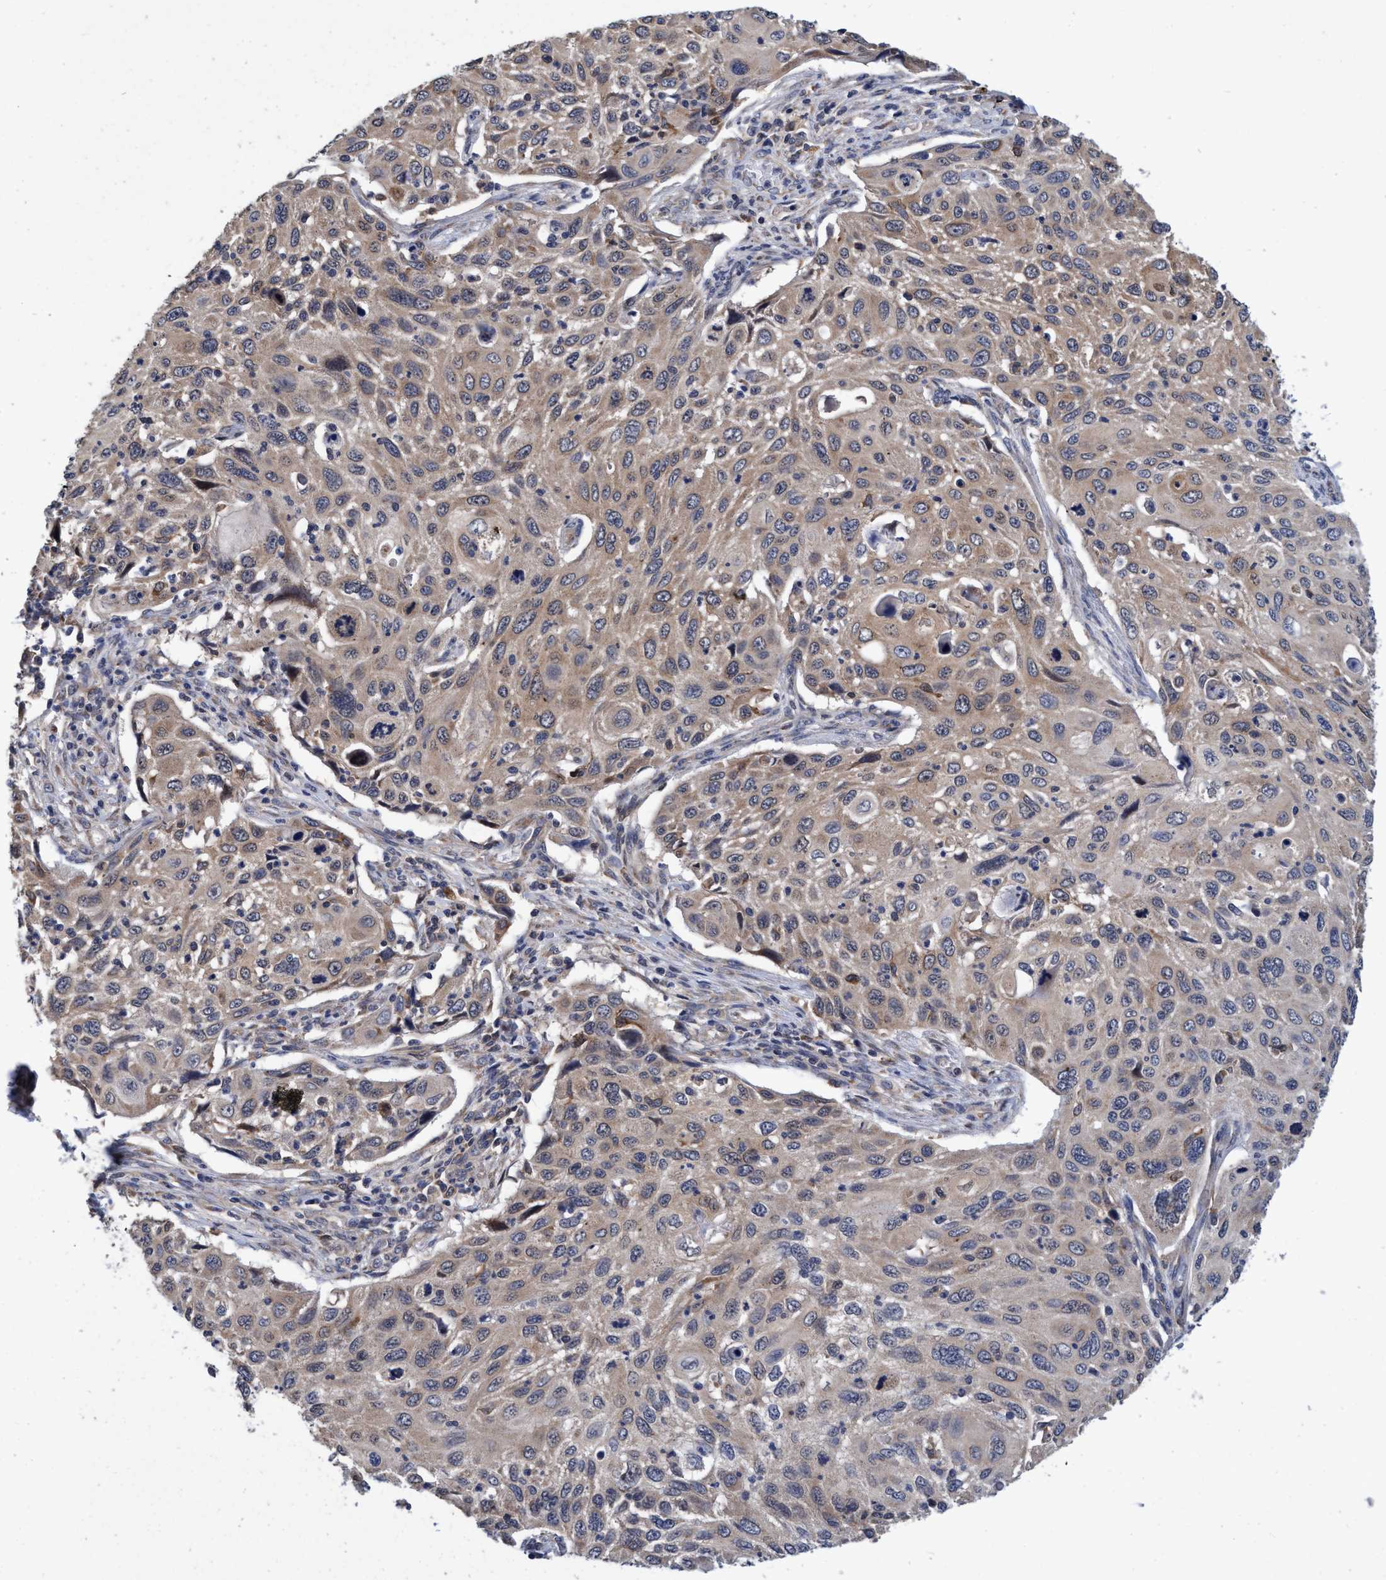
{"staining": {"intensity": "weak", "quantity": "<25%", "location": "cytoplasmic/membranous"}, "tissue": "cervical cancer", "cell_type": "Tumor cells", "image_type": "cancer", "snomed": [{"axis": "morphology", "description": "Squamous cell carcinoma, NOS"}, {"axis": "topography", "description": "Cervix"}], "caption": "The image displays no staining of tumor cells in cervical squamous cell carcinoma.", "gene": "CALCOCO2", "patient": {"sex": "female", "age": 70}}